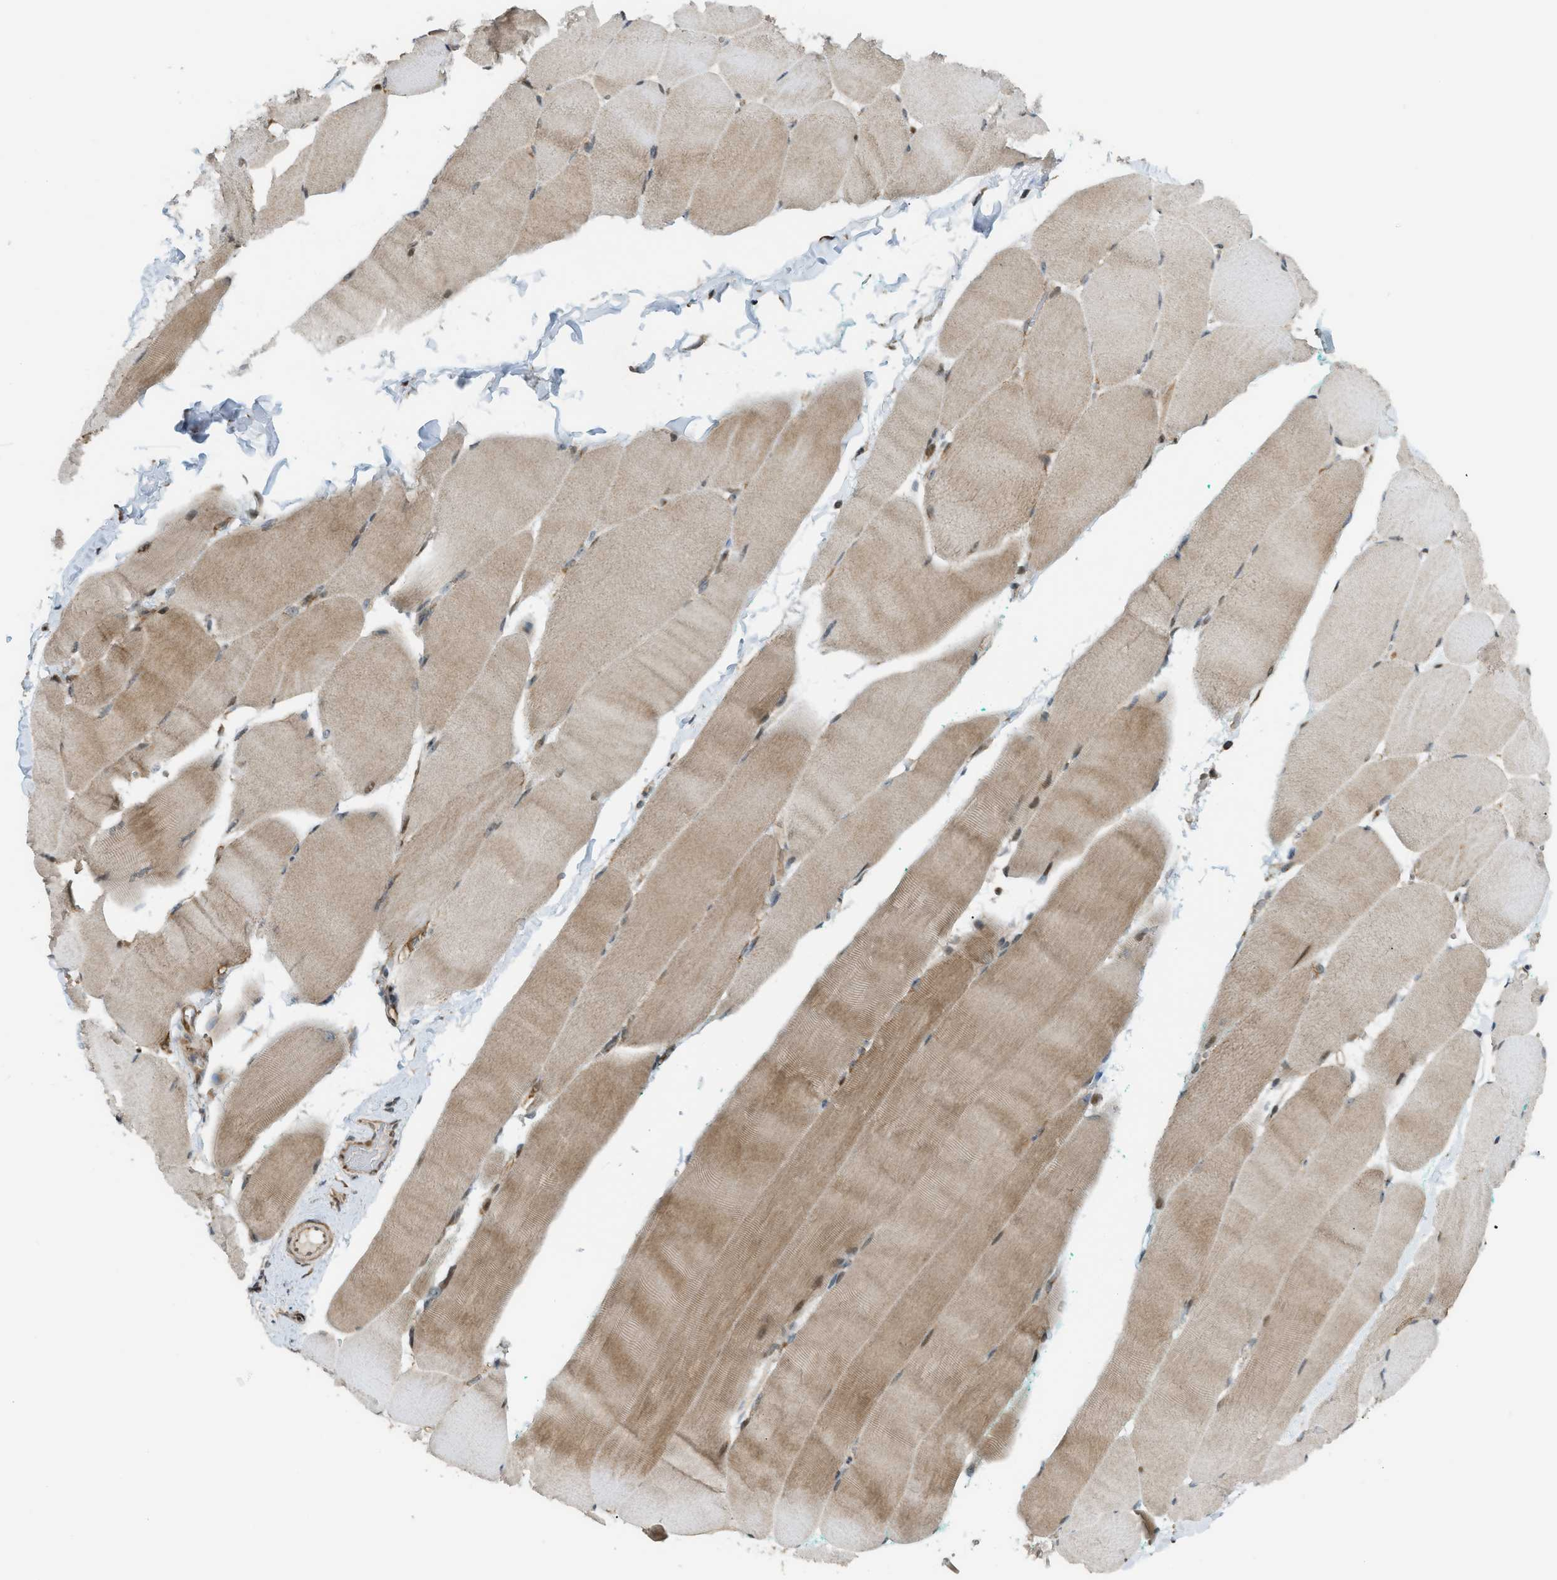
{"staining": {"intensity": "moderate", "quantity": ">75%", "location": "cytoplasmic/membranous,nuclear"}, "tissue": "skeletal muscle", "cell_type": "Myocytes", "image_type": "normal", "snomed": [{"axis": "morphology", "description": "Normal tissue, NOS"}, {"axis": "morphology", "description": "Squamous cell carcinoma, NOS"}, {"axis": "topography", "description": "Skeletal muscle"}], "caption": "A micrograph showing moderate cytoplasmic/membranous,nuclear expression in approximately >75% of myocytes in normal skeletal muscle, as visualized by brown immunohistochemical staining.", "gene": "CCDC186", "patient": {"sex": "male", "age": 51}}